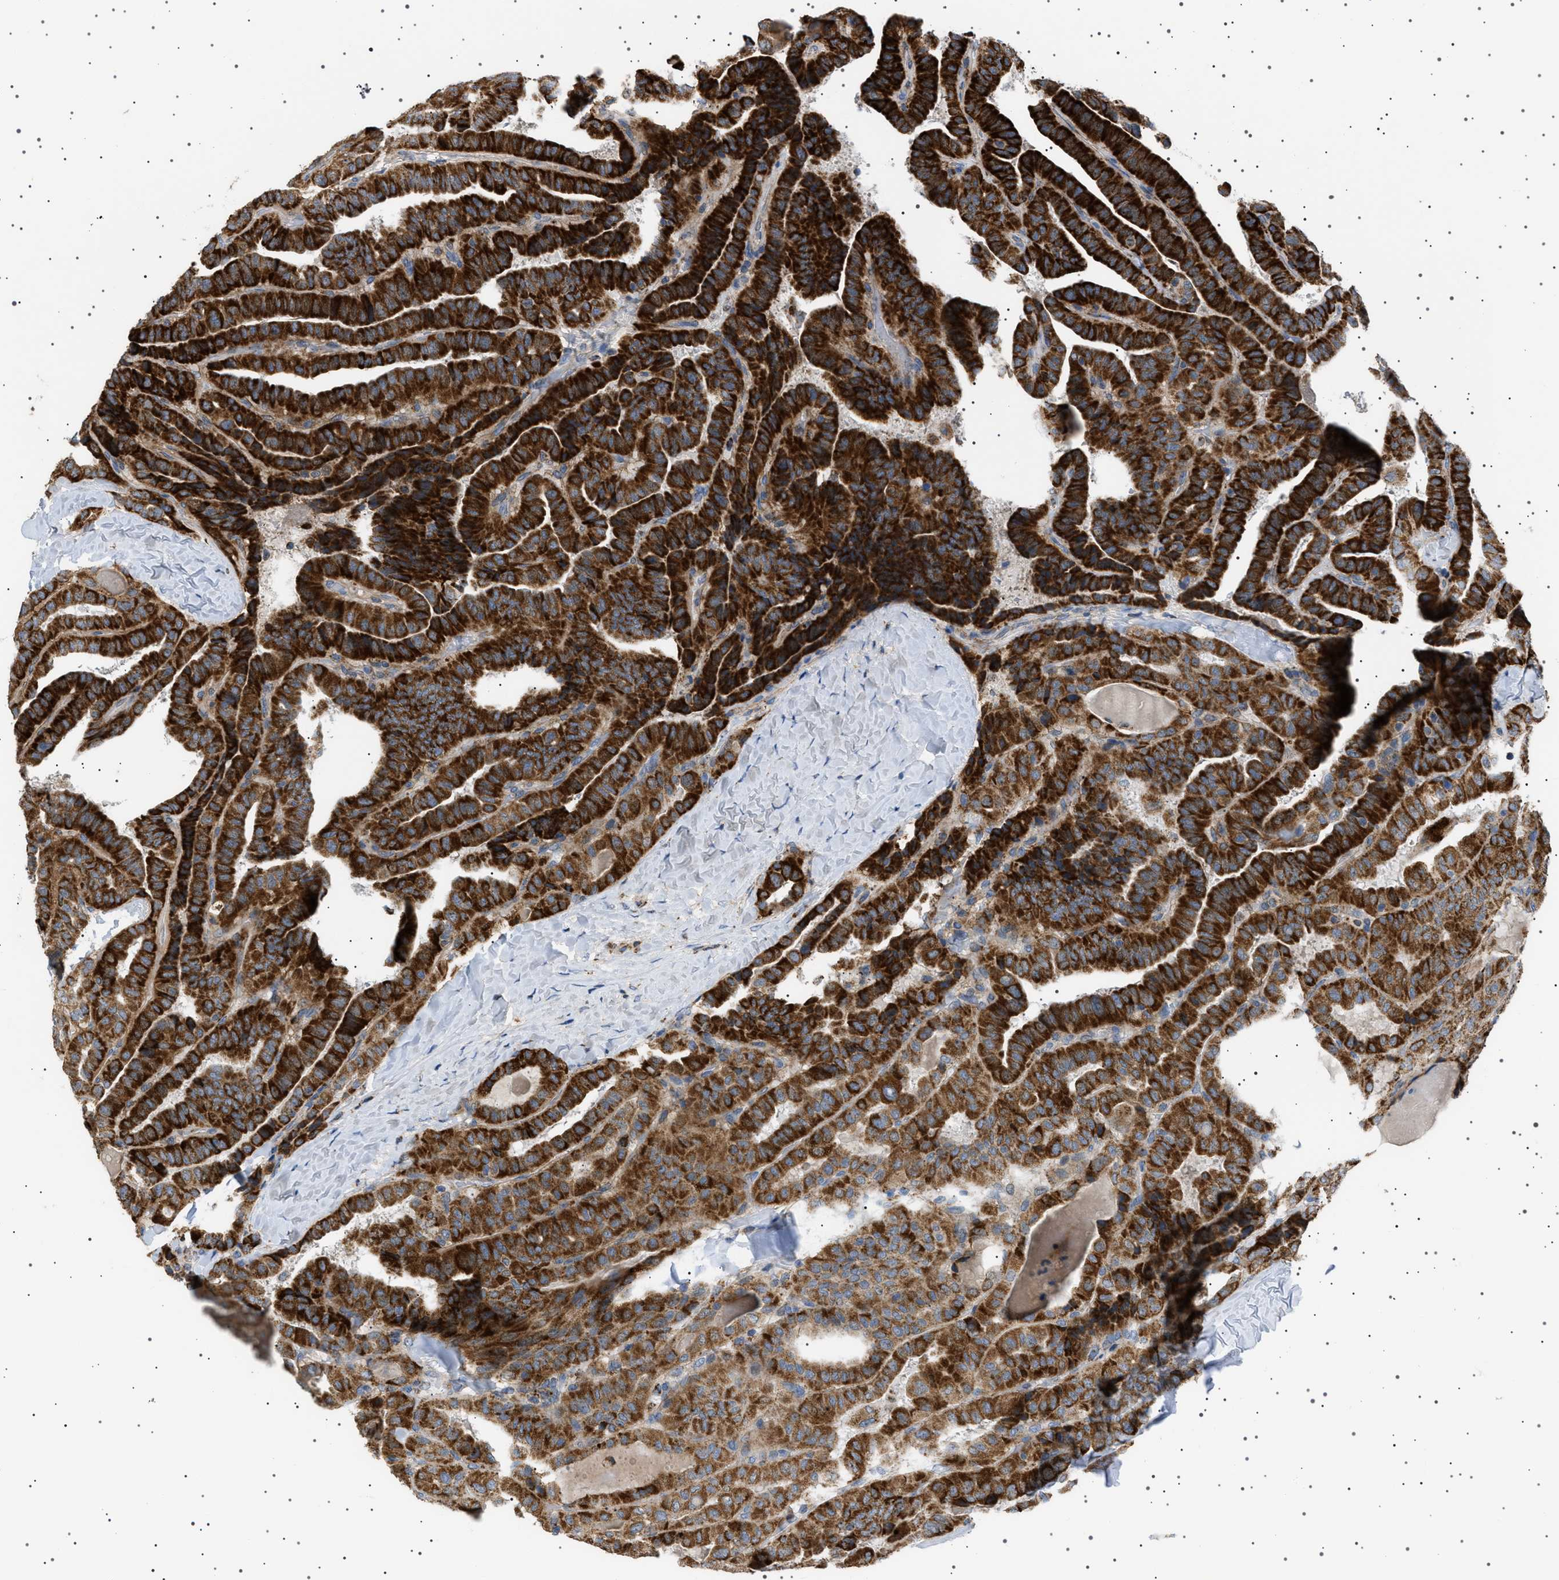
{"staining": {"intensity": "strong", "quantity": ">75%", "location": "cytoplasmic/membranous"}, "tissue": "thyroid cancer", "cell_type": "Tumor cells", "image_type": "cancer", "snomed": [{"axis": "morphology", "description": "Papillary adenocarcinoma, NOS"}, {"axis": "topography", "description": "Thyroid gland"}], "caption": "There is high levels of strong cytoplasmic/membranous staining in tumor cells of thyroid cancer, as demonstrated by immunohistochemical staining (brown color).", "gene": "UBXN8", "patient": {"sex": "male", "age": 77}}